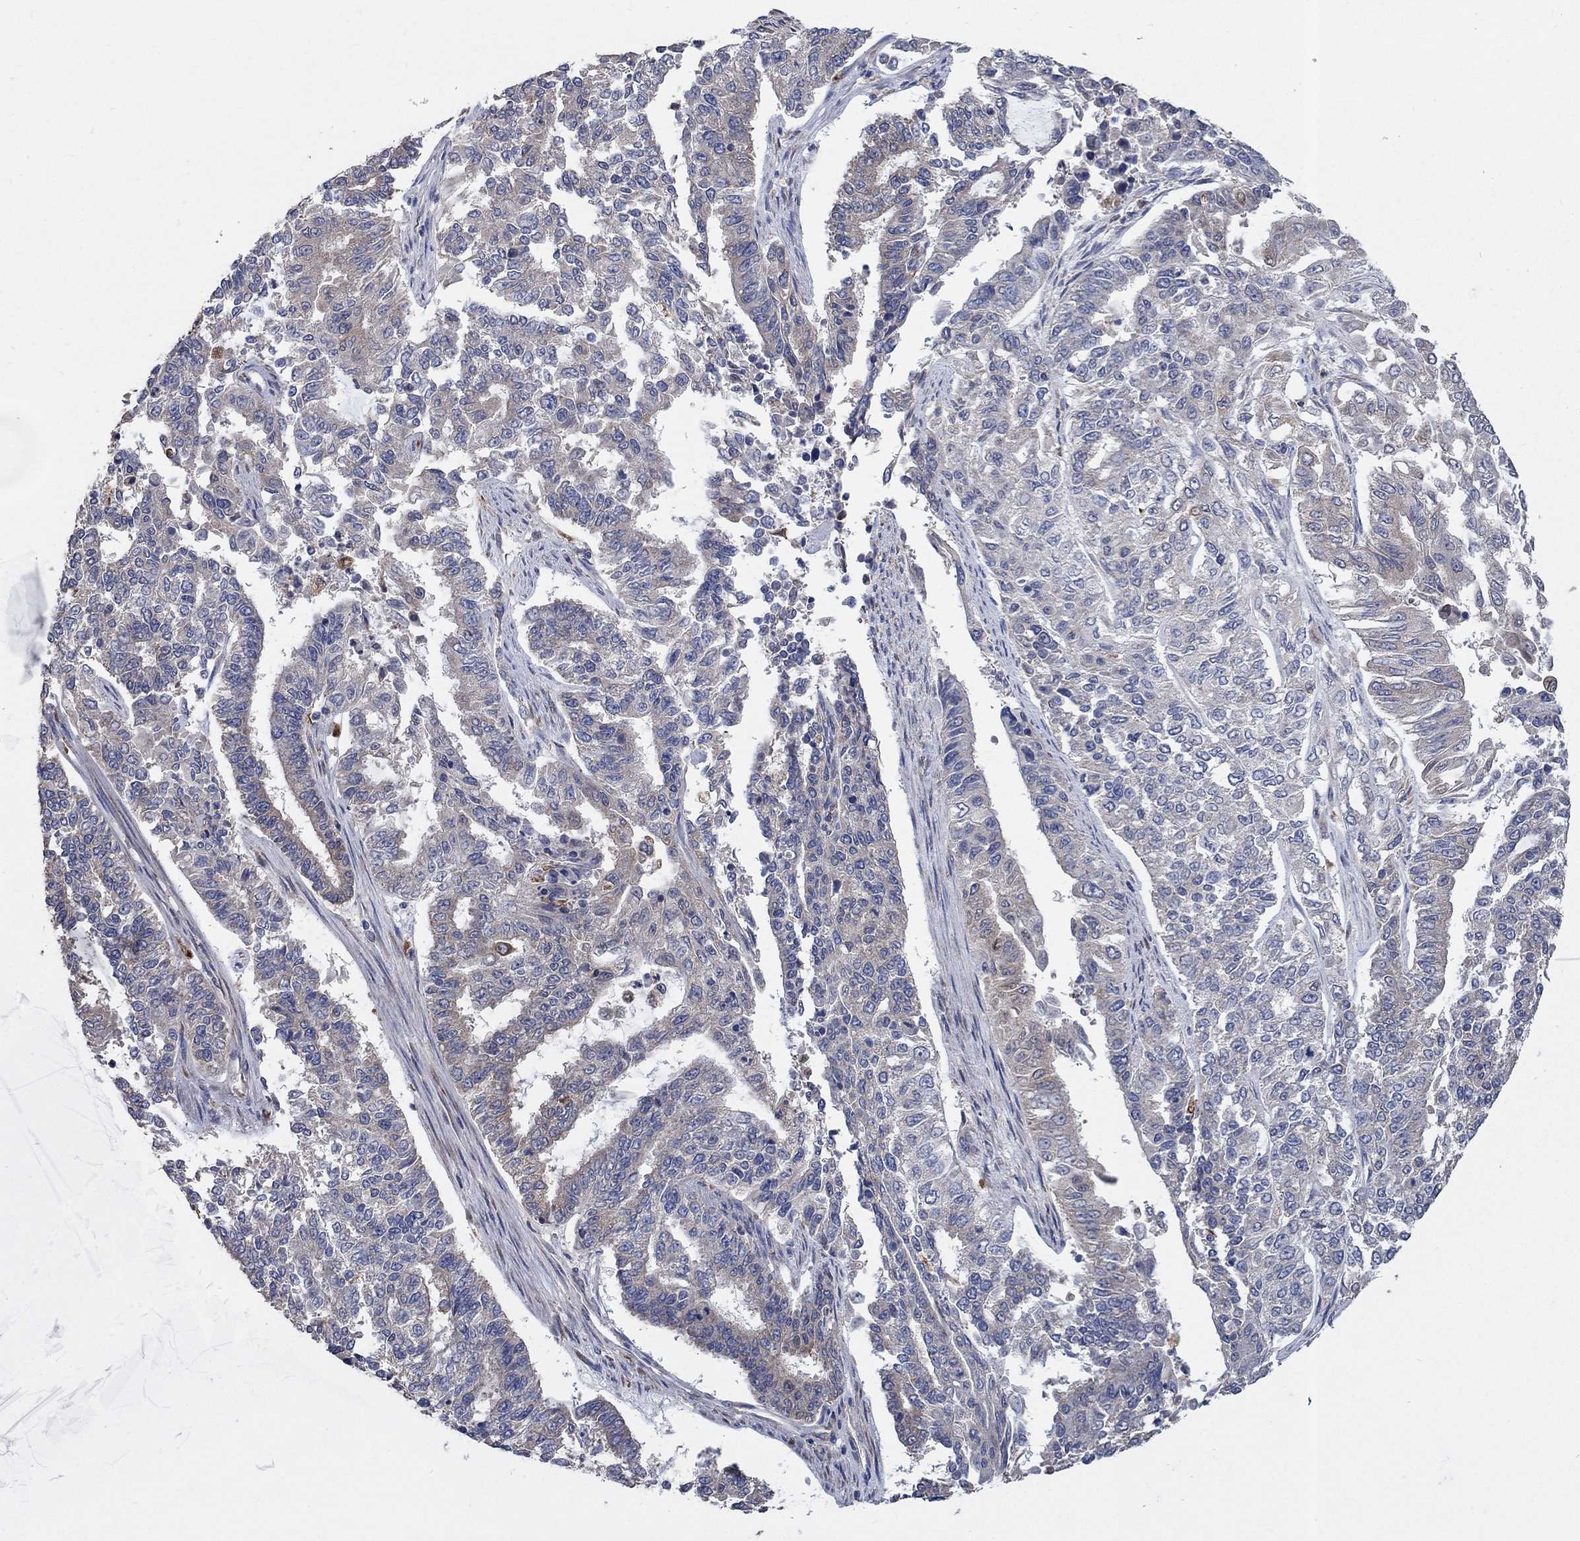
{"staining": {"intensity": "moderate", "quantity": "25%-75%", "location": "cytoplasmic/membranous"}, "tissue": "endometrial cancer", "cell_type": "Tumor cells", "image_type": "cancer", "snomed": [{"axis": "morphology", "description": "Adenocarcinoma, NOS"}, {"axis": "topography", "description": "Uterus"}], "caption": "Endometrial cancer (adenocarcinoma) tissue reveals moderate cytoplasmic/membranous positivity in about 25%-75% of tumor cells Using DAB (brown) and hematoxylin (blue) stains, captured at high magnification using brightfield microscopy.", "gene": "NCEH1", "patient": {"sex": "female", "age": 59}}